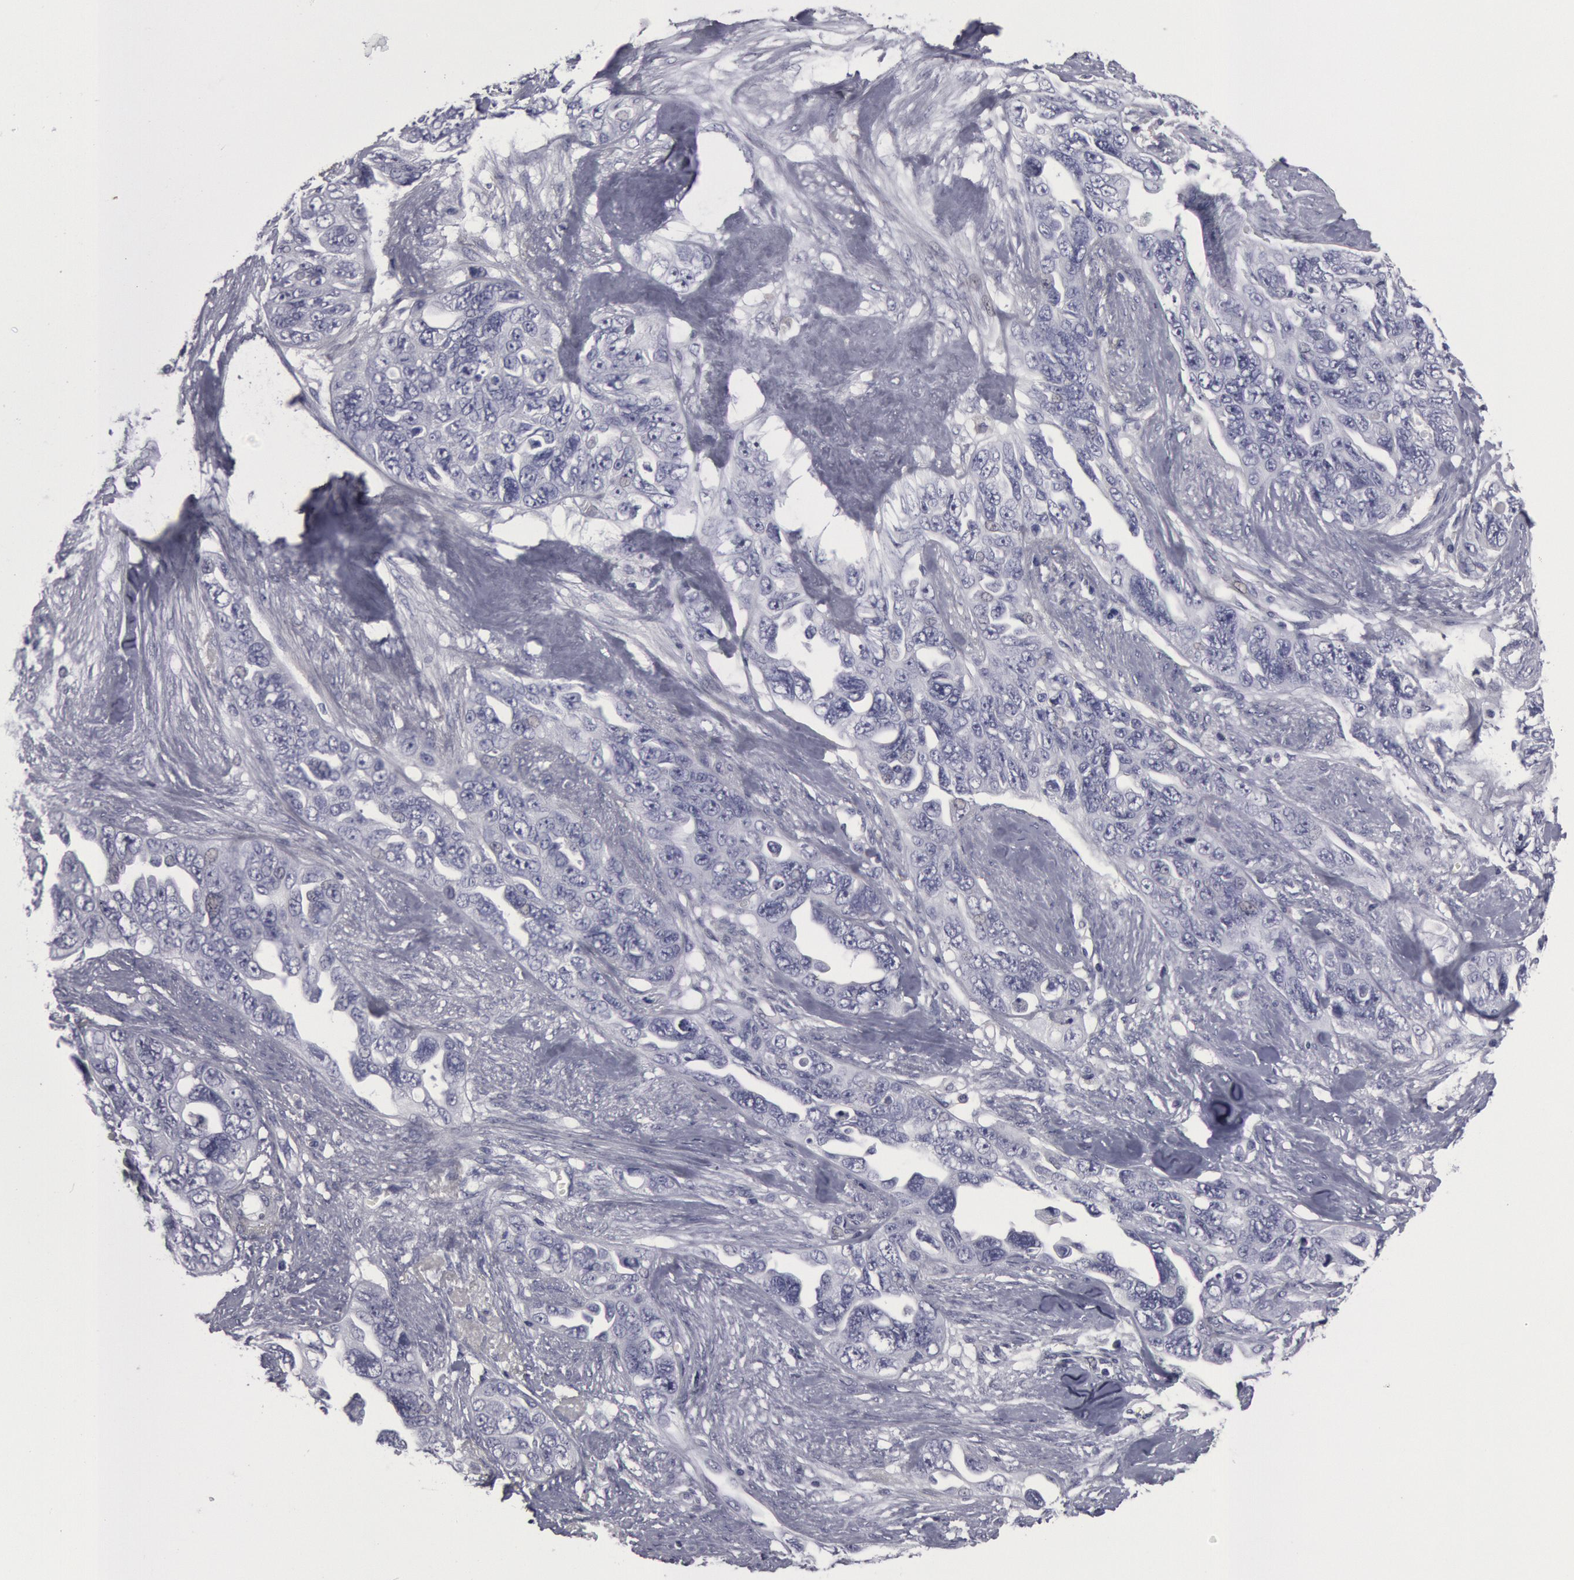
{"staining": {"intensity": "negative", "quantity": "none", "location": "none"}, "tissue": "ovarian cancer", "cell_type": "Tumor cells", "image_type": "cancer", "snomed": [{"axis": "morphology", "description": "Cystadenocarcinoma, serous, NOS"}, {"axis": "topography", "description": "Ovary"}], "caption": "Protein analysis of ovarian cancer reveals no significant expression in tumor cells.", "gene": "FHL1", "patient": {"sex": "female", "age": 63}}